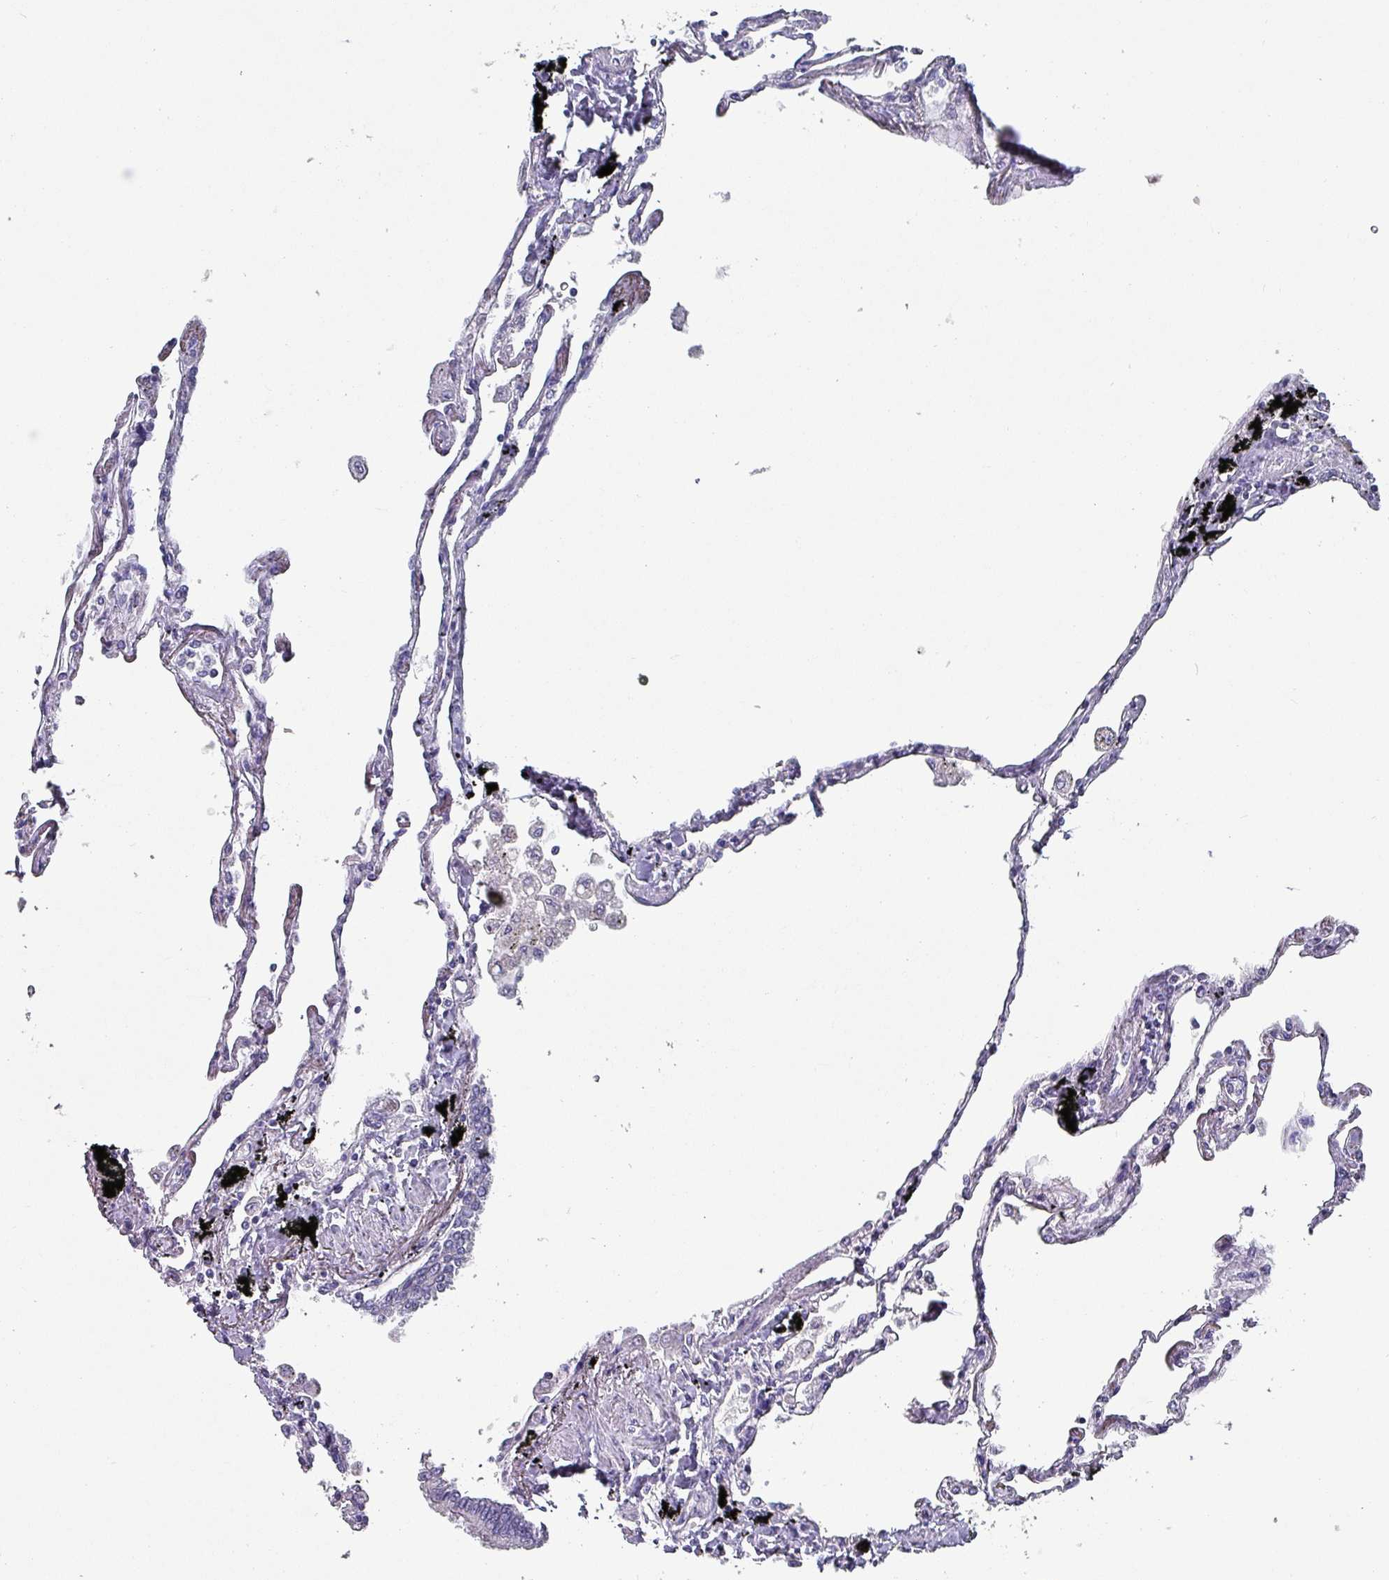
{"staining": {"intensity": "negative", "quantity": "none", "location": "none"}, "tissue": "lung", "cell_type": "Alveolar cells", "image_type": "normal", "snomed": [{"axis": "morphology", "description": "Normal tissue, NOS"}, {"axis": "topography", "description": "Lung"}], "caption": "This is an immunohistochemistry photomicrograph of benign human lung. There is no expression in alveolar cells.", "gene": "INS", "patient": {"sex": "female", "age": 67}}